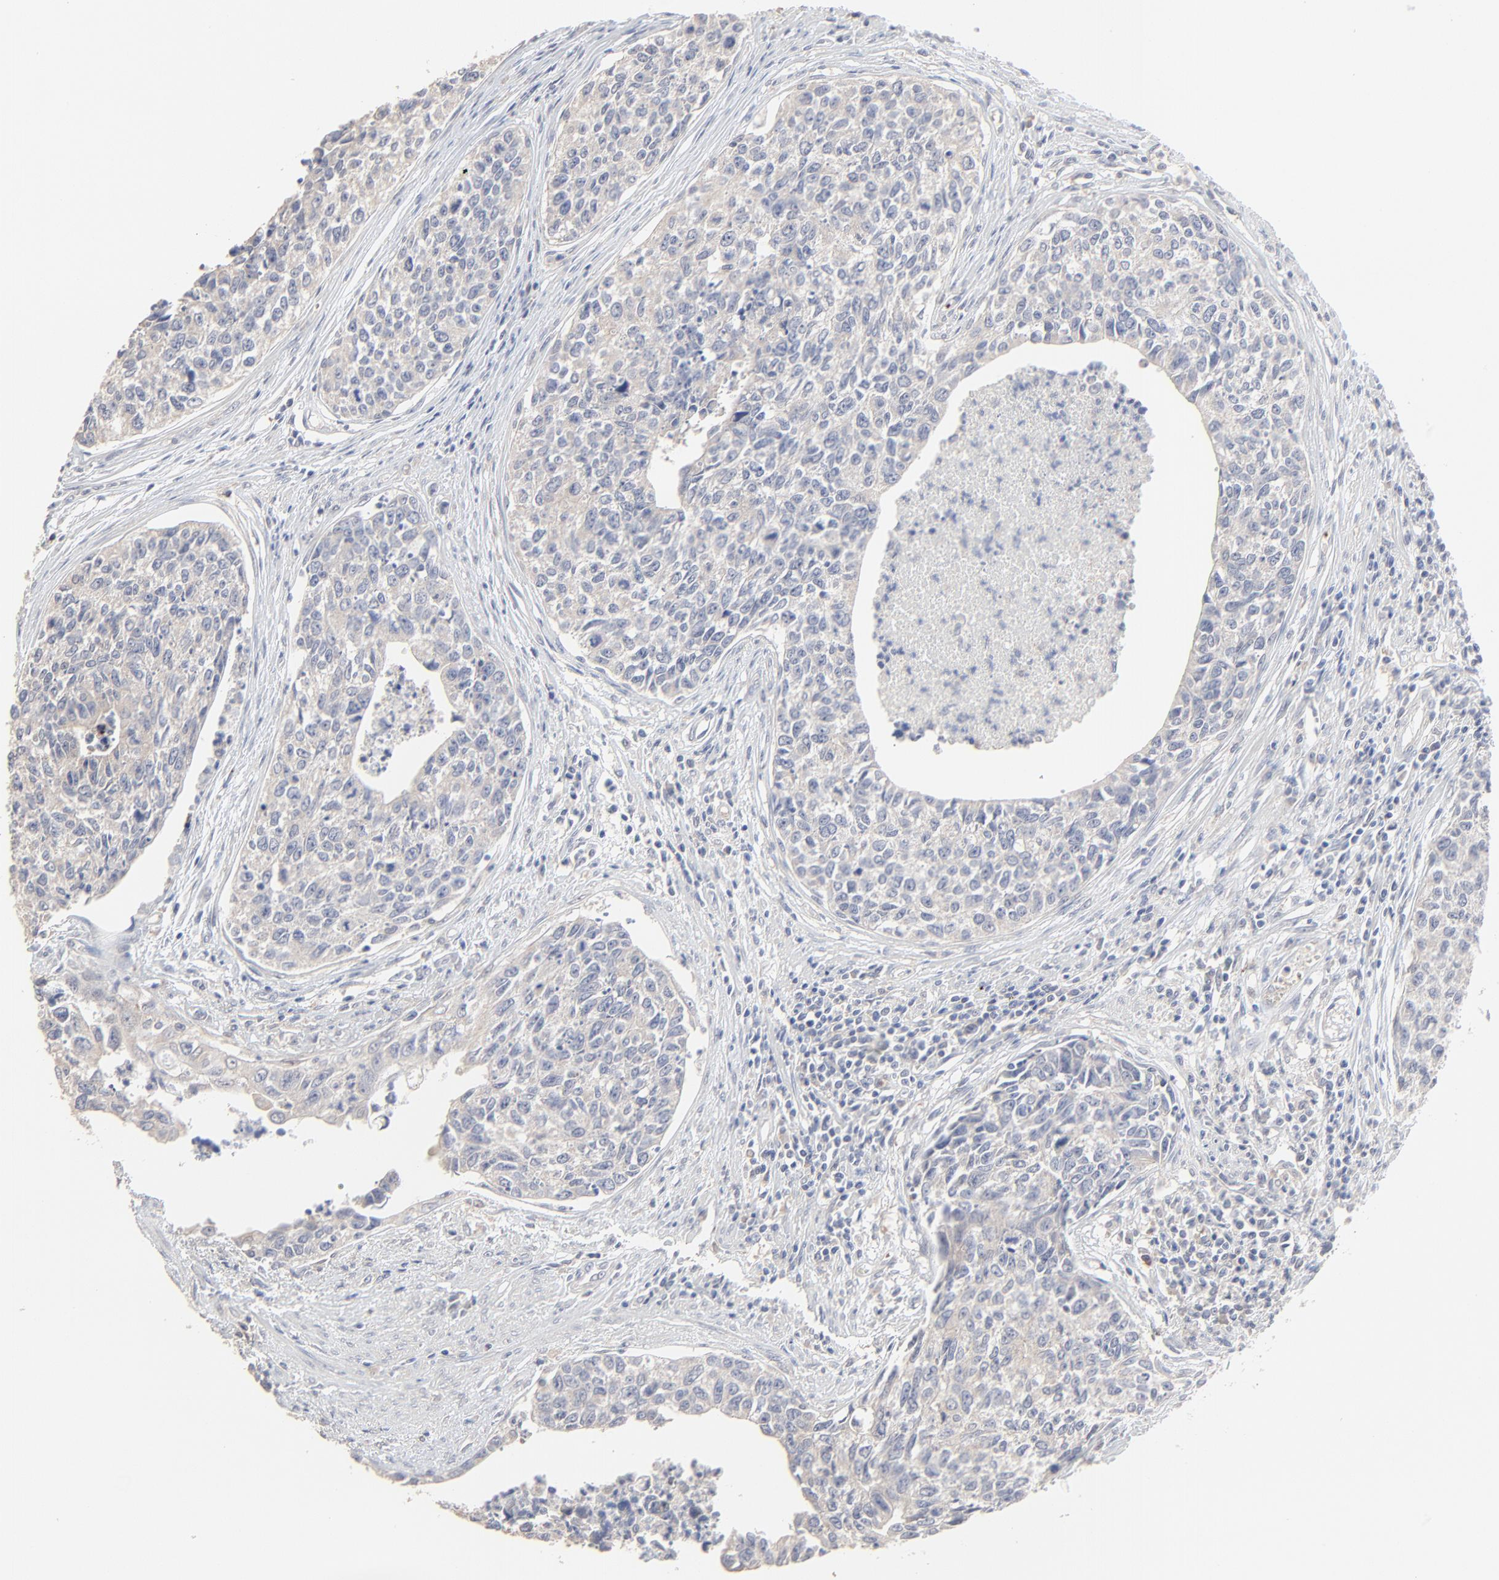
{"staining": {"intensity": "weak", "quantity": "25%-75%", "location": "cytoplasmic/membranous"}, "tissue": "urothelial cancer", "cell_type": "Tumor cells", "image_type": "cancer", "snomed": [{"axis": "morphology", "description": "Urothelial carcinoma, High grade"}, {"axis": "topography", "description": "Urinary bladder"}], "caption": "An image showing weak cytoplasmic/membranous staining in about 25%-75% of tumor cells in urothelial carcinoma (high-grade), as visualized by brown immunohistochemical staining.", "gene": "FANCB", "patient": {"sex": "male", "age": 81}}